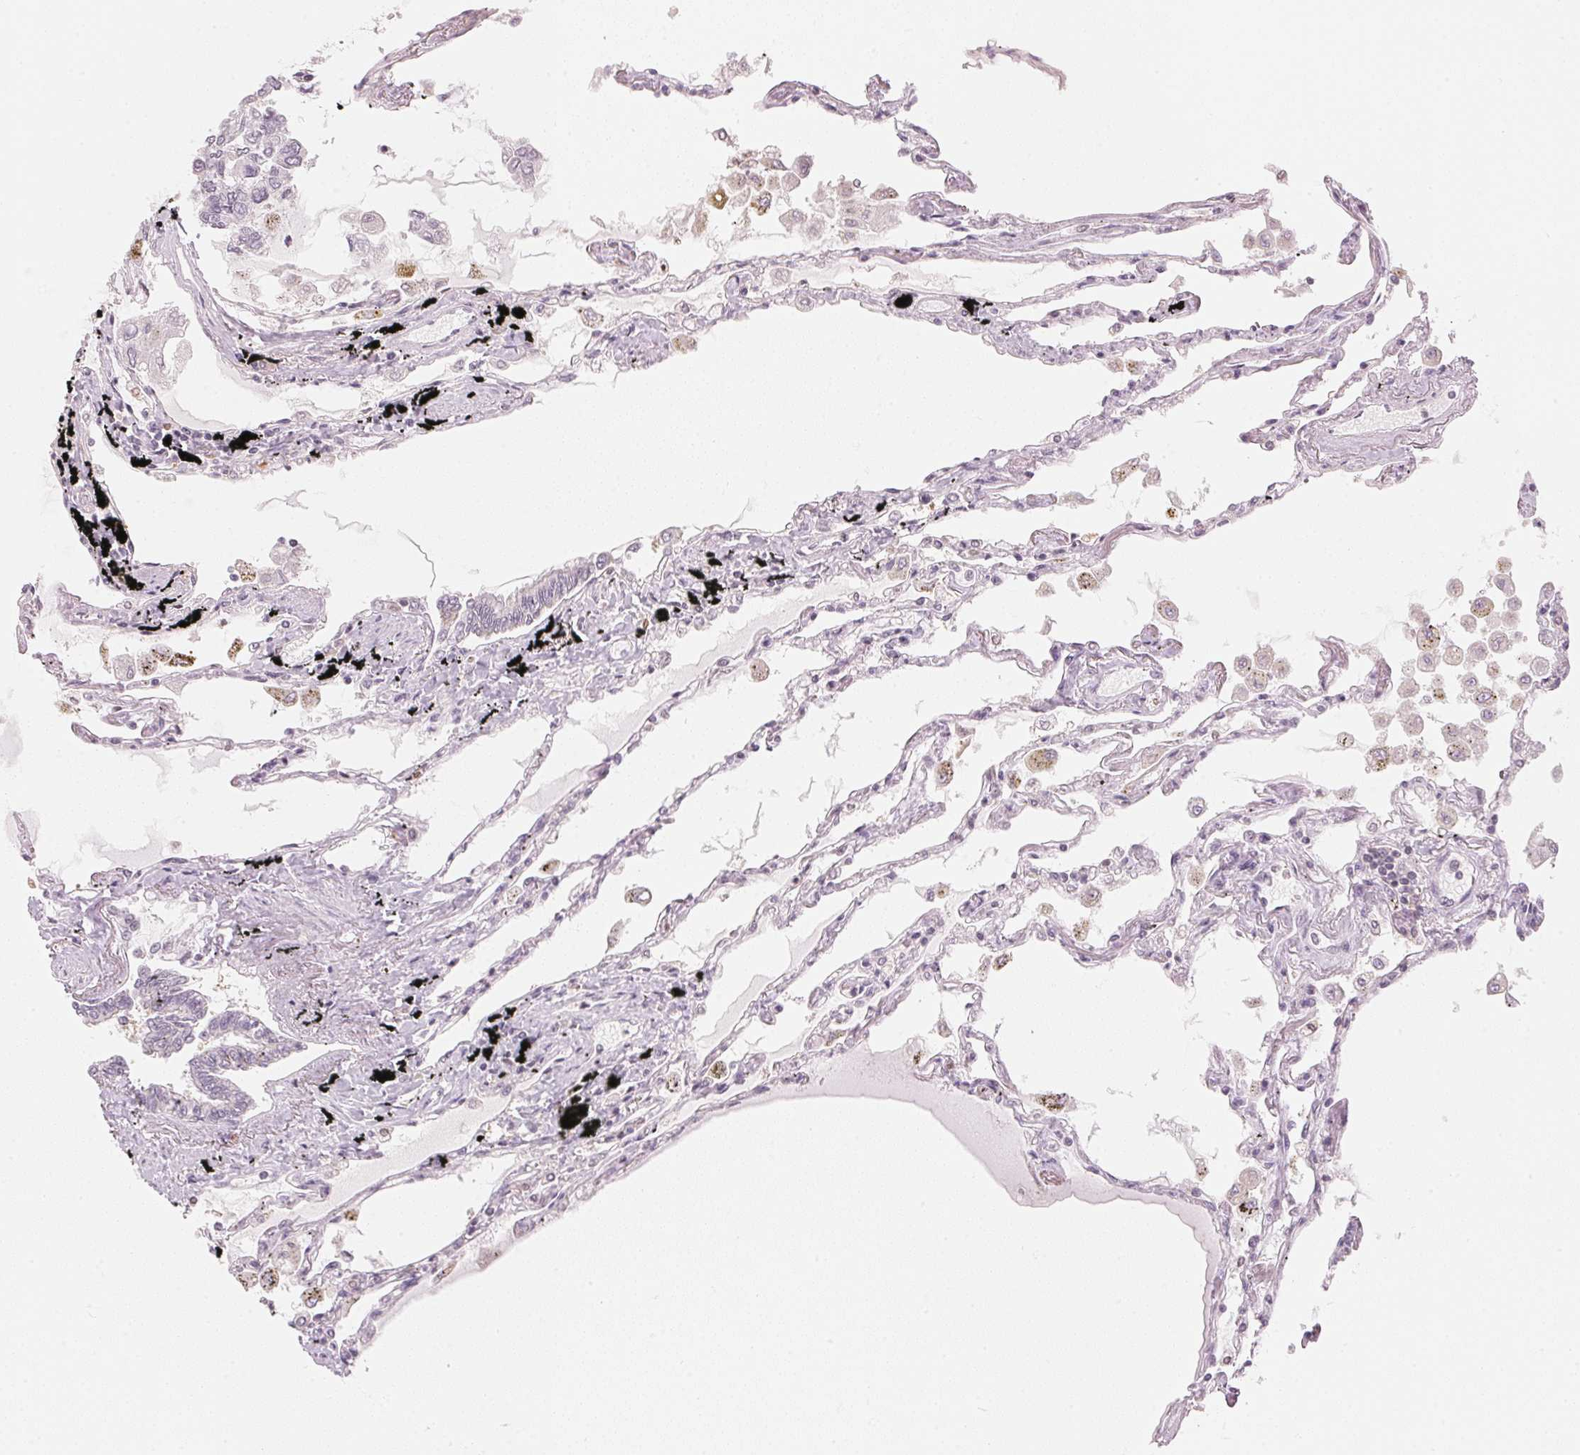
{"staining": {"intensity": "weak", "quantity": "<25%", "location": "cytoplasmic/membranous"}, "tissue": "lung", "cell_type": "Alveolar cells", "image_type": "normal", "snomed": [{"axis": "morphology", "description": "Normal tissue, NOS"}, {"axis": "morphology", "description": "Adenocarcinoma, NOS"}, {"axis": "topography", "description": "Cartilage tissue"}, {"axis": "topography", "description": "Lung"}], "caption": "Immunohistochemistry (IHC) histopathology image of unremarkable lung: human lung stained with DAB displays no significant protein positivity in alveolar cells.", "gene": "KPRP", "patient": {"sex": "female", "age": 67}}